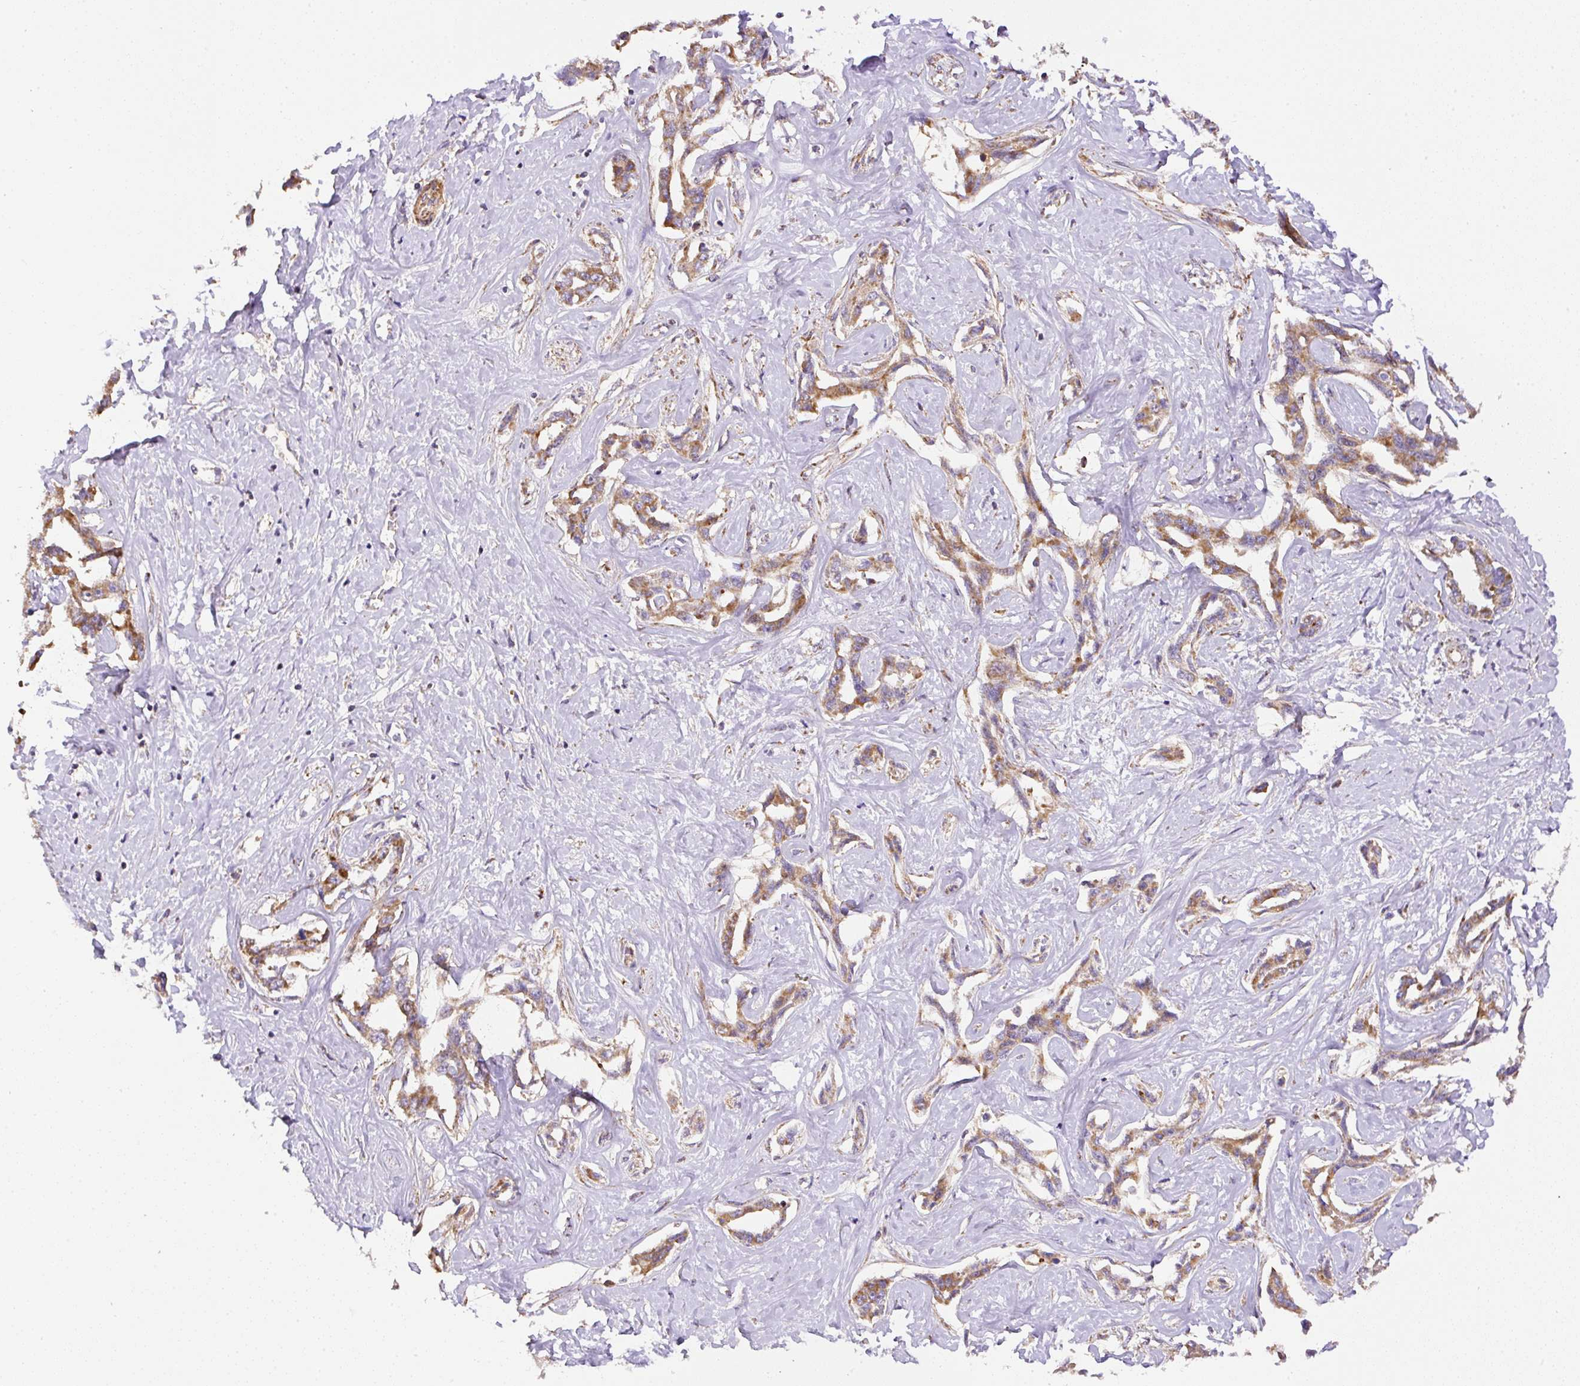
{"staining": {"intensity": "moderate", "quantity": ">75%", "location": "cytoplasmic/membranous"}, "tissue": "liver cancer", "cell_type": "Tumor cells", "image_type": "cancer", "snomed": [{"axis": "morphology", "description": "Cholangiocarcinoma"}, {"axis": "topography", "description": "Liver"}], "caption": "Protein analysis of cholangiocarcinoma (liver) tissue demonstrates moderate cytoplasmic/membranous staining in about >75% of tumor cells. Immunohistochemistry (ihc) stains the protein of interest in brown and the nuclei are stained blue.", "gene": "NDUFAF2", "patient": {"sex": "male", "age": 59}}